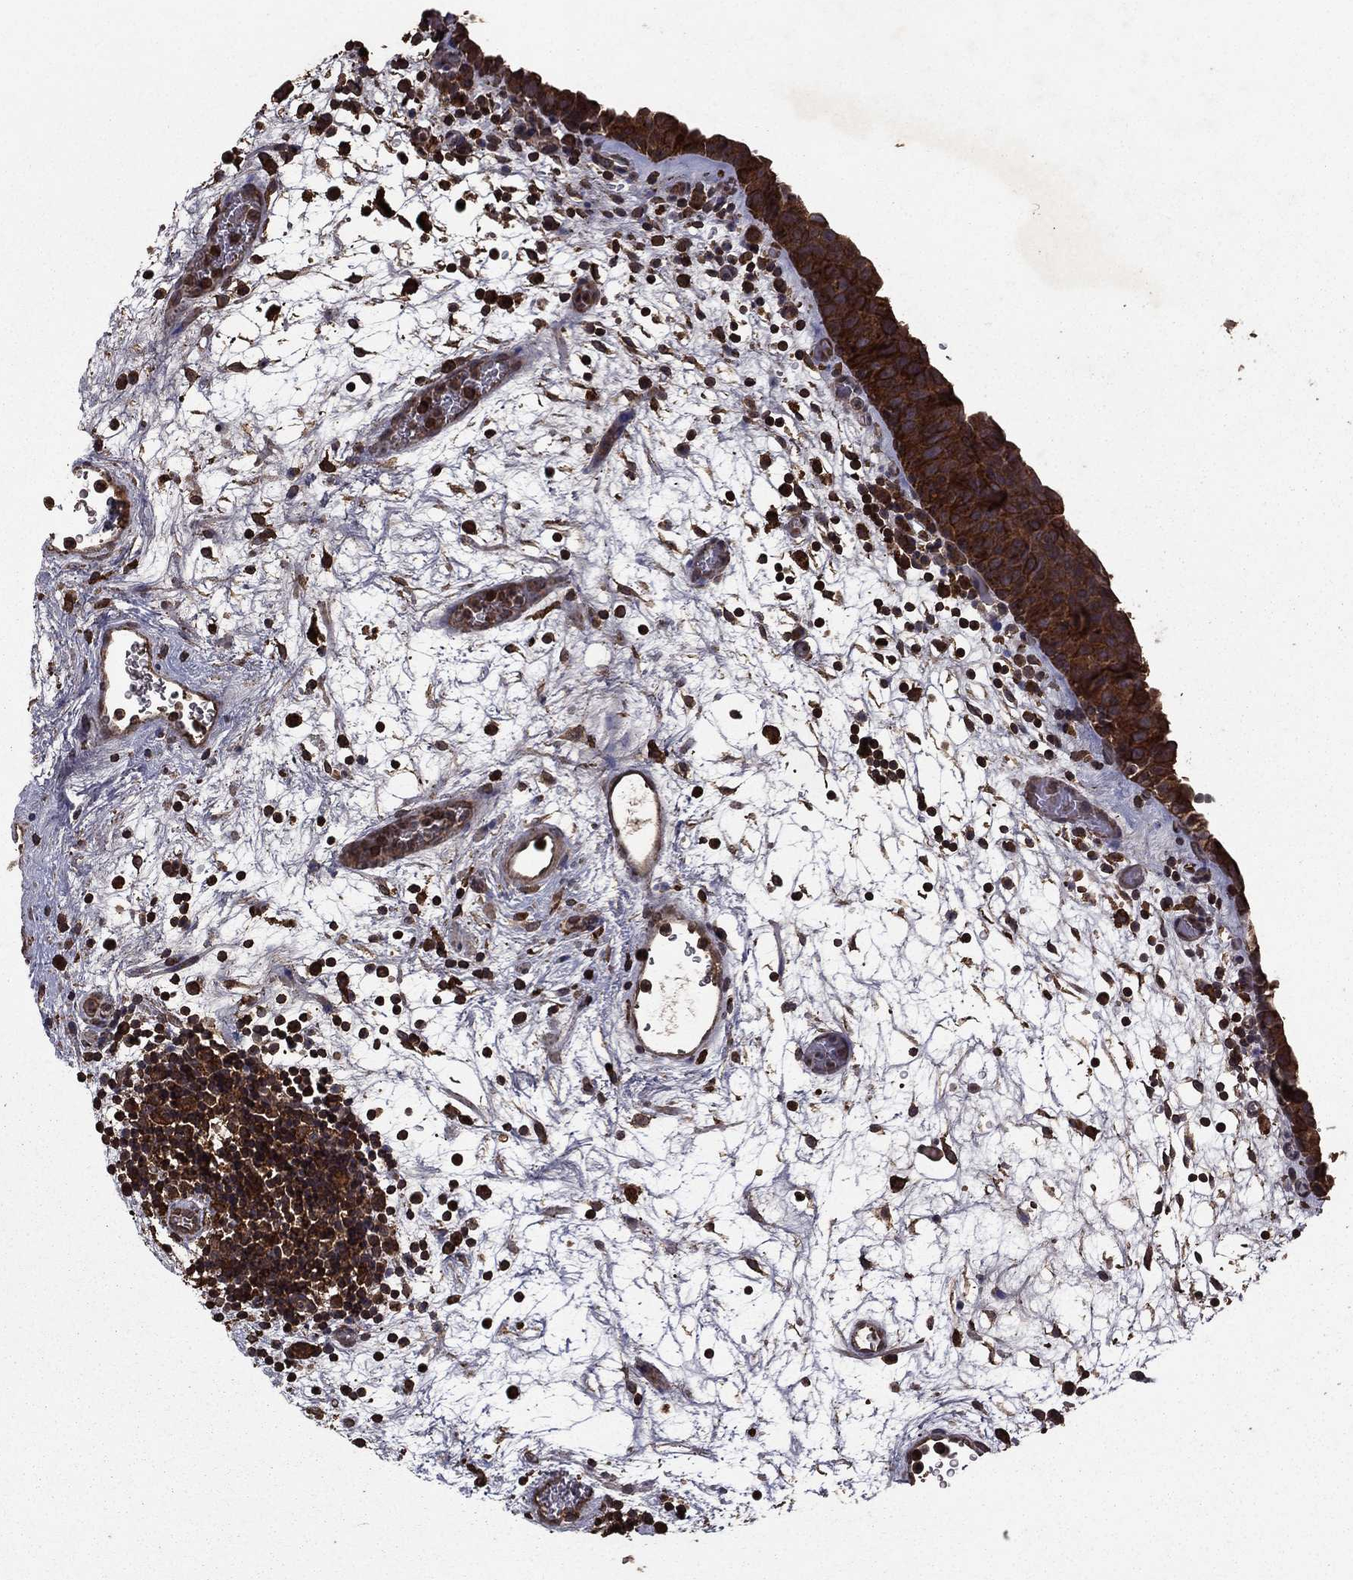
{"staining": {"intensity": "moderate", "quantity": ">75%", "location": "cytoplasmic/membranous"}, "tissue": "urinary bladder", "cell_type": "Urothelial cells", "image_type": "normal", "snomed": [{"axis": "morphology", "description": "Normal tissue, NOS"}, {"axis": "topography", "description": "Urinary bladder"}], "caption": "High-power microscopy captured an immunohistochemistry (IHC) image of benign urinary bladder, revealing moderate cytoplasmic/membranous expression in approximately >75% of urothelial cells.", "gene": "BIRC6", "patient": {"sex": "male", "age": 37}}